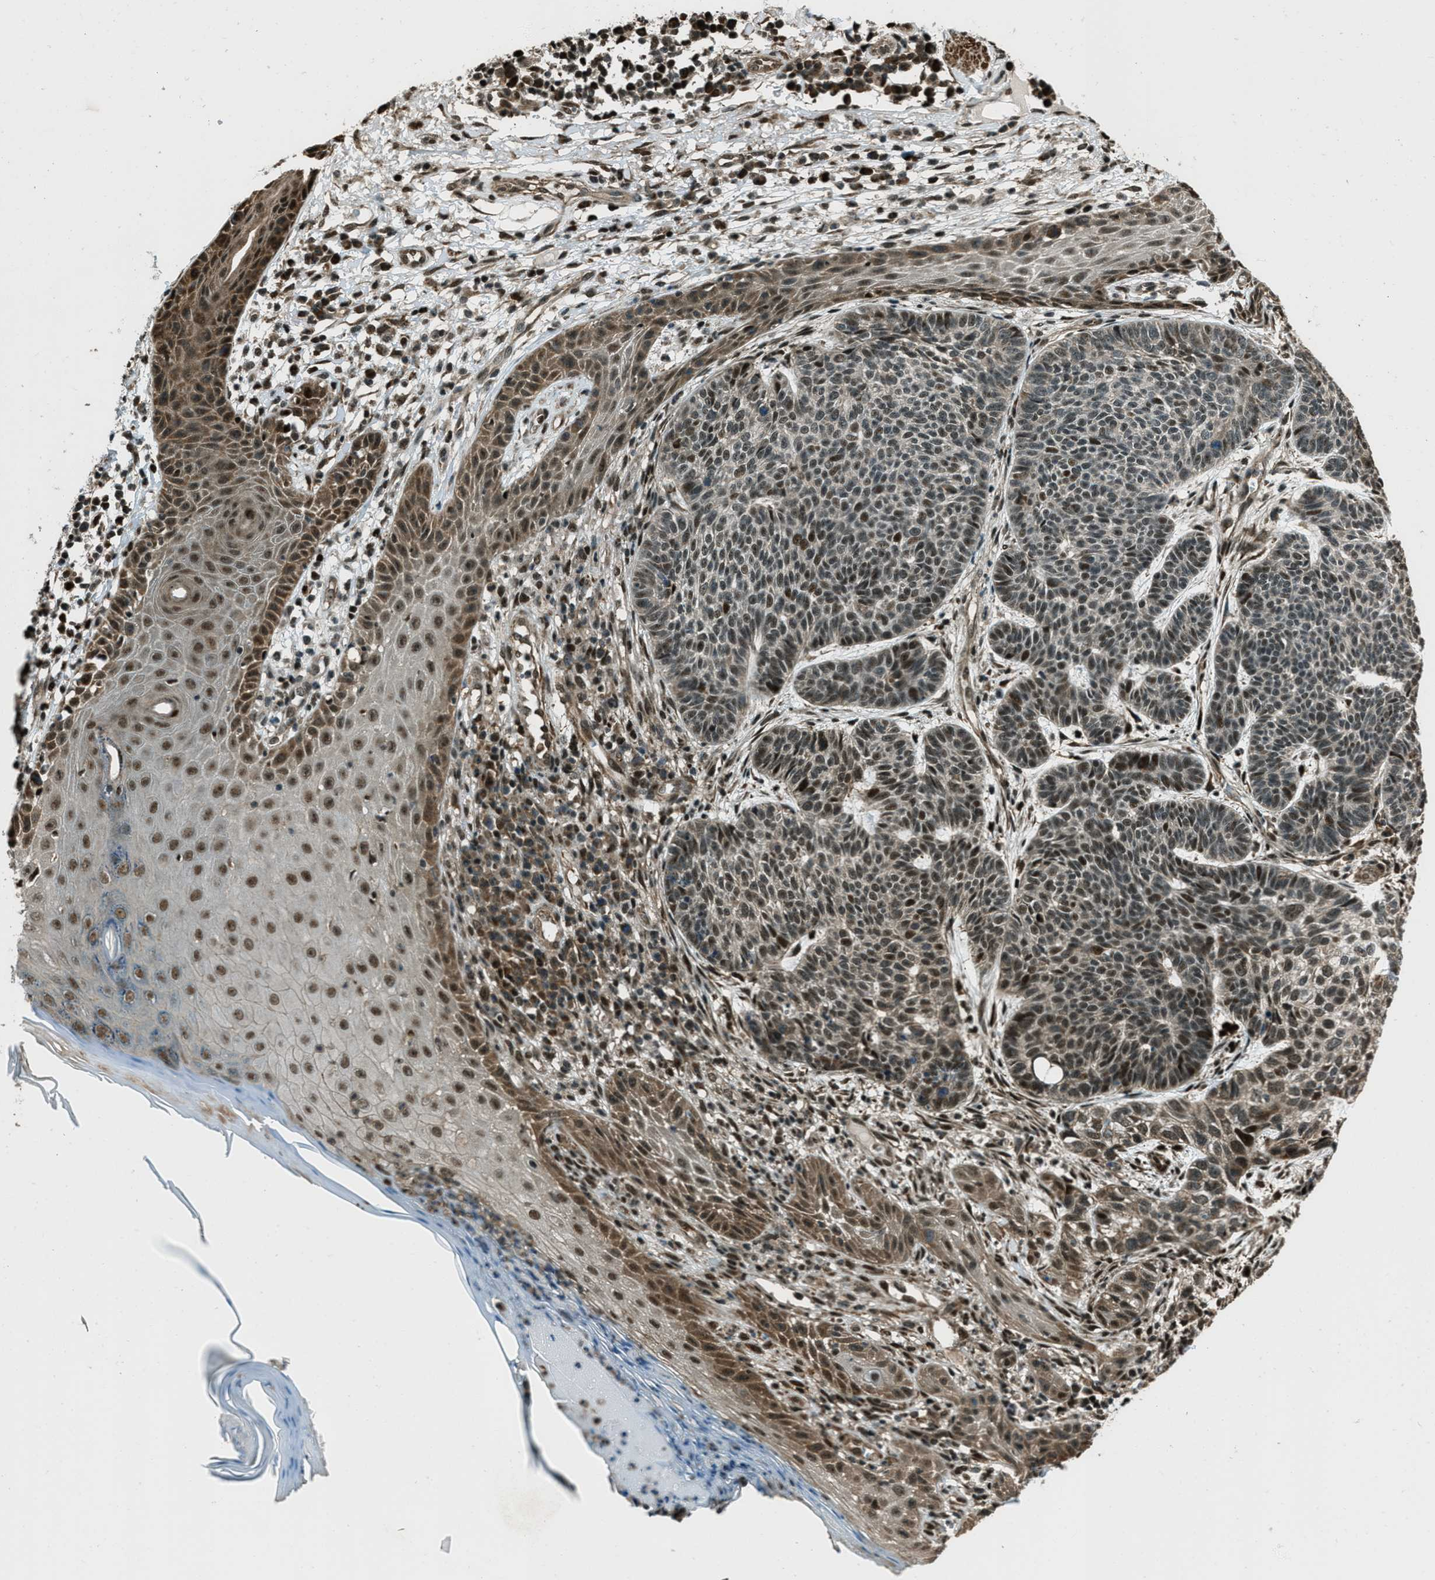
{"staining": {"intensity": "moderate", "quantity": "25%-75%", "location": "cytoplasmic/membranous,nuclear"}, "tissue": "skin cancer", "cell_type": "Tumor cells", "image_type": "cancer", "snomed": [{"axis": "morphology", "description": "Normal tissue, NOS"}, {"axis": "morphology", "description": "Basal cell carcinoma"}, {"axis": "topography", "description": "Skin"}], "caption": "This histopathology image displays IHC staining of skin cancer, with medium moderate cytoplasmic/membranous and nuclear staining in approximately 25%-75% of tumor cells.", "gene": "TARDBP", "patient": {"sex": "male", "age": 79}}